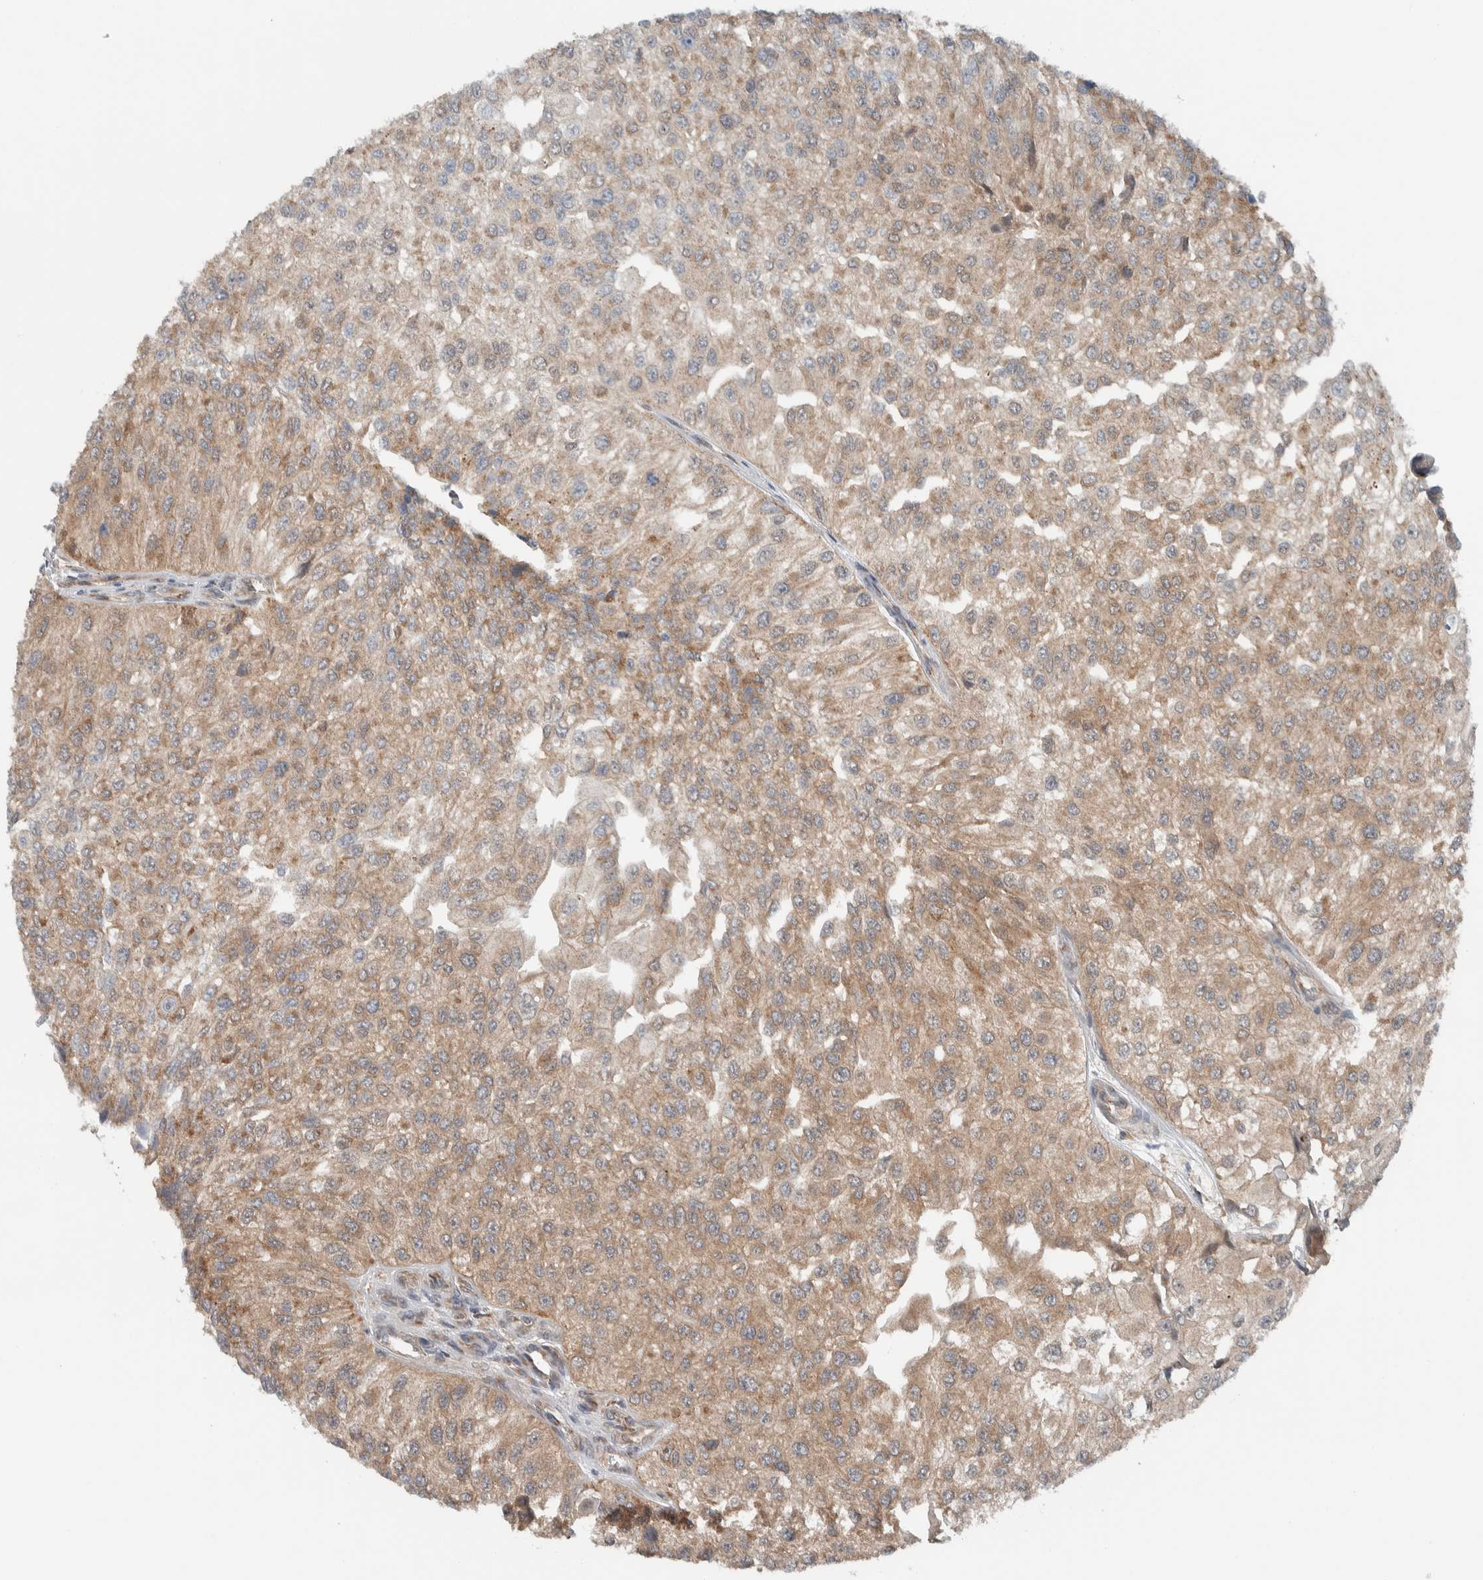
{"staining": {"intensity": "moderate", "quantity": ">75%", "location": "cytoplasmic/membranous"}, "tissue": "urothelial cancer", "cell_type": "Tumor cells", "image_type": "cancer", "snomed": [{"axis": "morphology", "description": "Urothelial carcinoma, High grade"}, {"axis": "topography", "description": "Kidney"}, {"axis": "topography", "description": "Urinary bladder"}], "caption": "IHC (DAB (3,3'-diaminobenzidine)) staining of human urothelial cancer reveals moderate cytoplasmic/membranous protein expression in approximately >75% of tumor cells.", "gene": "RERE", "patient": {"sex": "male", "age": 77}}